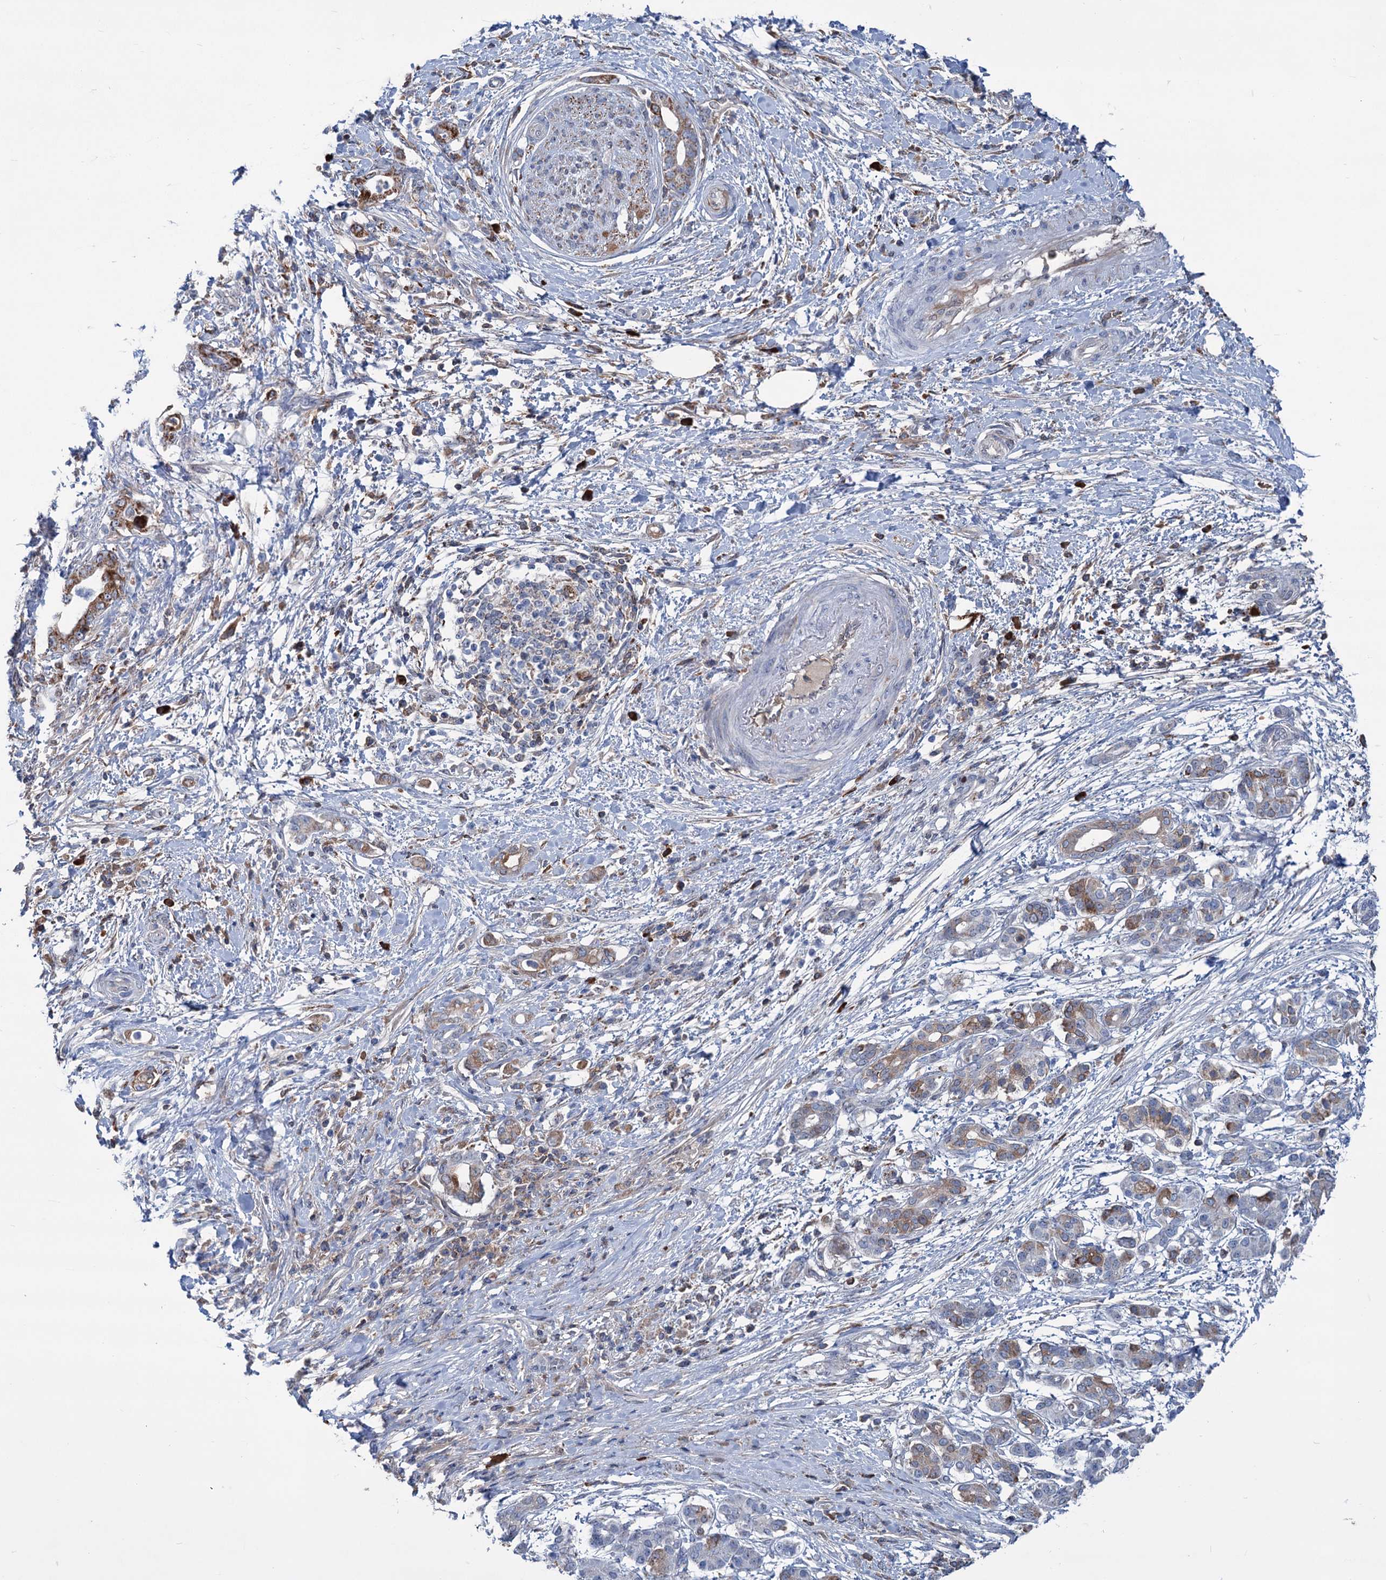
{"staining": {"intensity": "moderate", "quantity": "25%-75%", "location": "cytoplasmic/membranous"}, "tissue": "pancreatic cancer", "cell_type": "Tumor cells", "image_type": "cancer", "snomed": [{"axis": "morphology", "description": "Adenocarcinoma, NOS"}, {"axis": "topography", "description": "Pancreas"}], "caption": "A high-resolution image shows immunohistochemistry (IHC) staining of pancreatic cancer, which shows moderate cytoplasmic/membranous expression in approximately 25%-75% of tumor cells.", "gene": "LPIN1", "patient": {"sex": "female", "age": 55}}